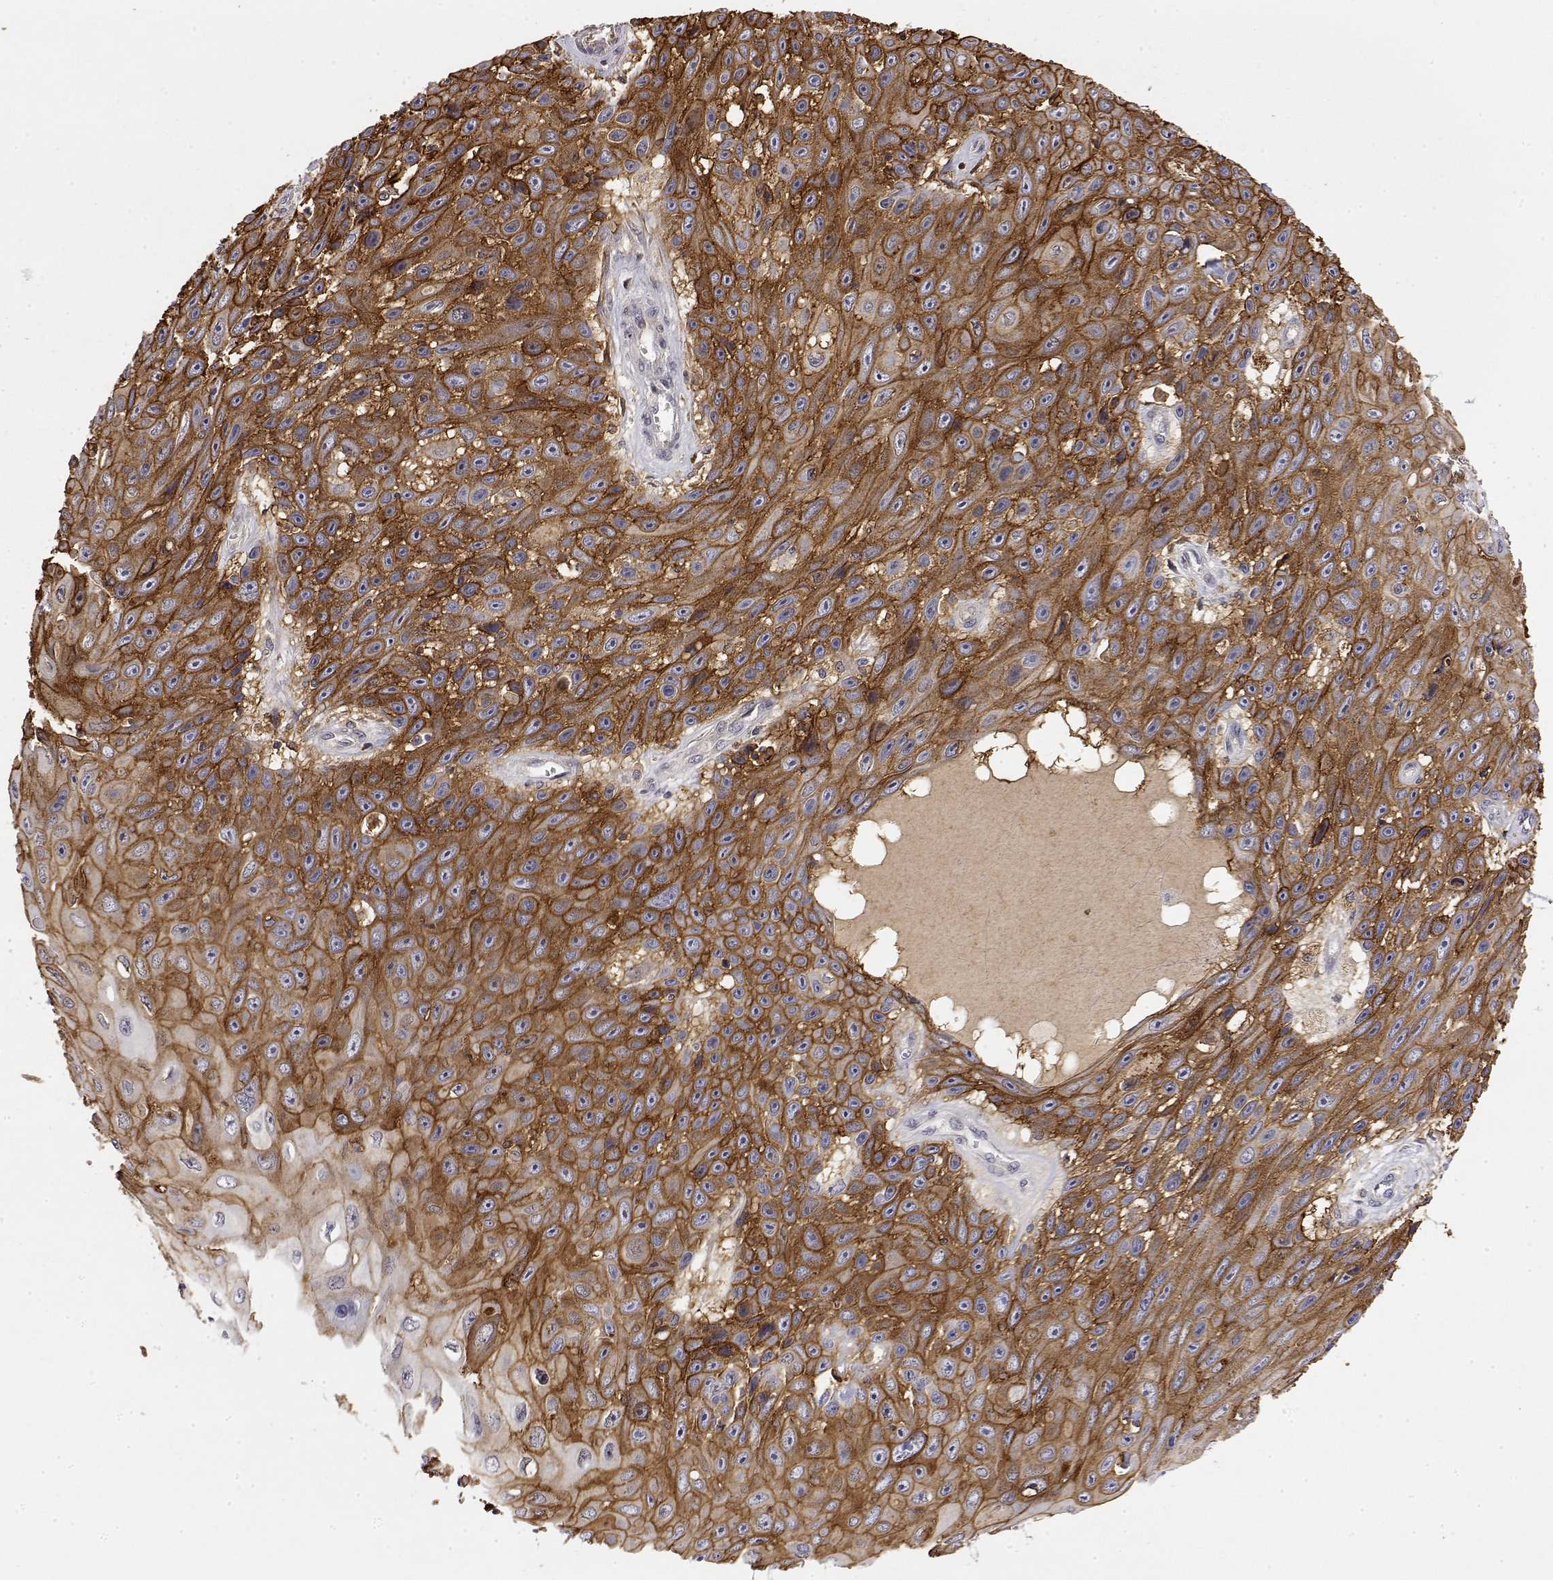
{"staining": {"intensity": "strong", "quantity": ">75%", "location": "cytoplasmic/membranous"}, "tissue": "skin cancer", "cell_type": "Tumor cells", "image_type": "cancer", "snomed": [{"axis": "morphology", "description": "Squamous cell carcinoma, NOS"}, {"axis": "topography", "description": "Skin"}], "caption": "Protein positivity by IHC demonstrates strong cytoplasmic/membranous expression in approximately >75% of tumor cells in skin squamous cell carcinoma. (DAB IHC with brightfield microscopy, high magnification).", "gene": "LY6D", "patient": {"sex": "male", "age": 82}}